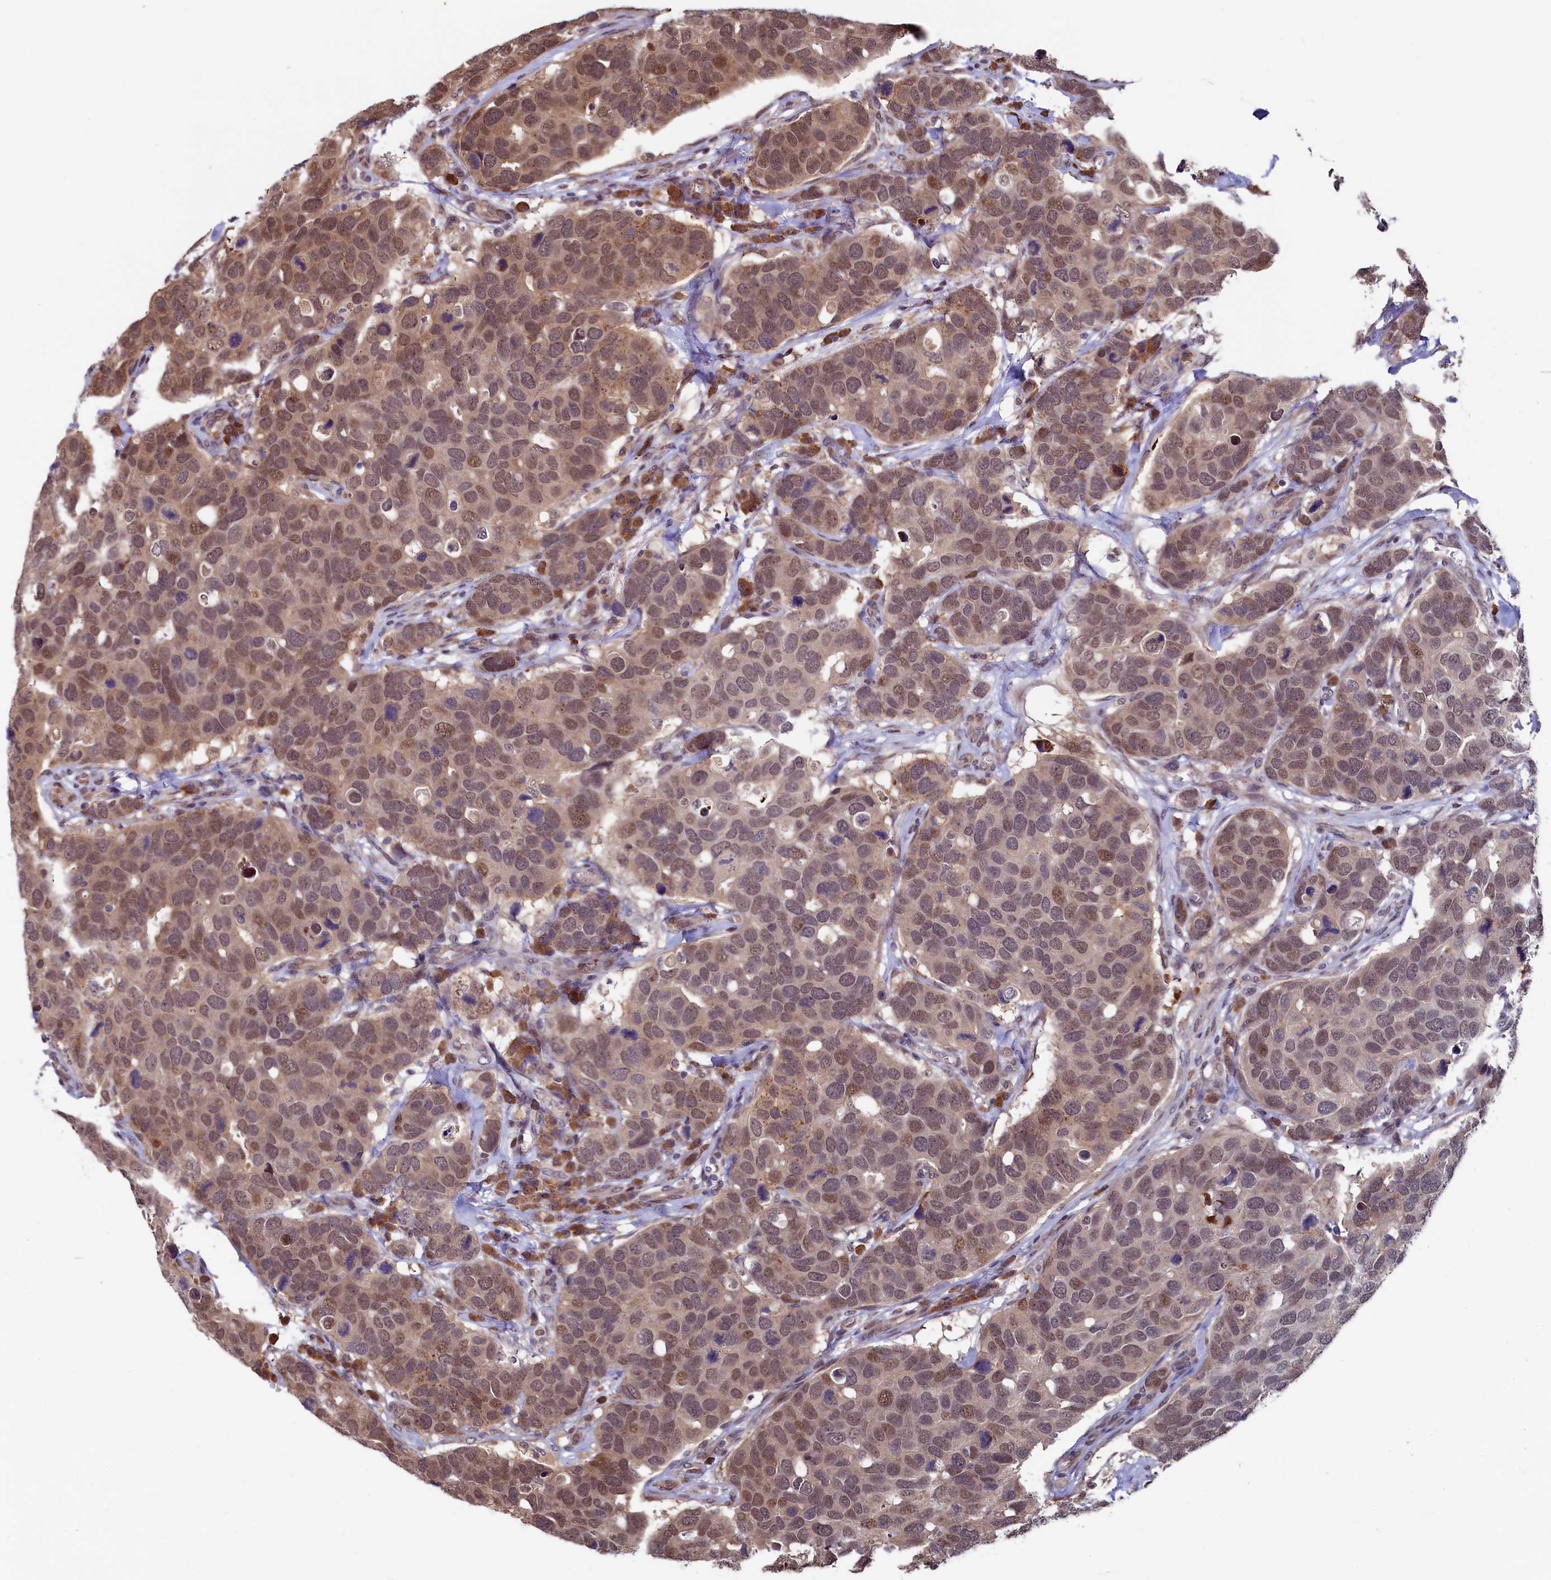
{"staining": {"intensity": "moderate", "quantity": ">75%", "location": "nuclear"}, "tissue": "breast cancer", "cell_type": "Tumor cells", "image_type": "cancer", "snomed": [{"axis": "morphology", "description": "Duct carcinoma"}, {"axis": "topography", "description": "Breast"}], "caption": "Intraductal carcinoma (breast) stained with a brown dye demonstrates moderate nuclear positive expression in approximately >75% of tumor cells.", "gene": "LEO1", "patient": {"sex": "female", "age": 83}}